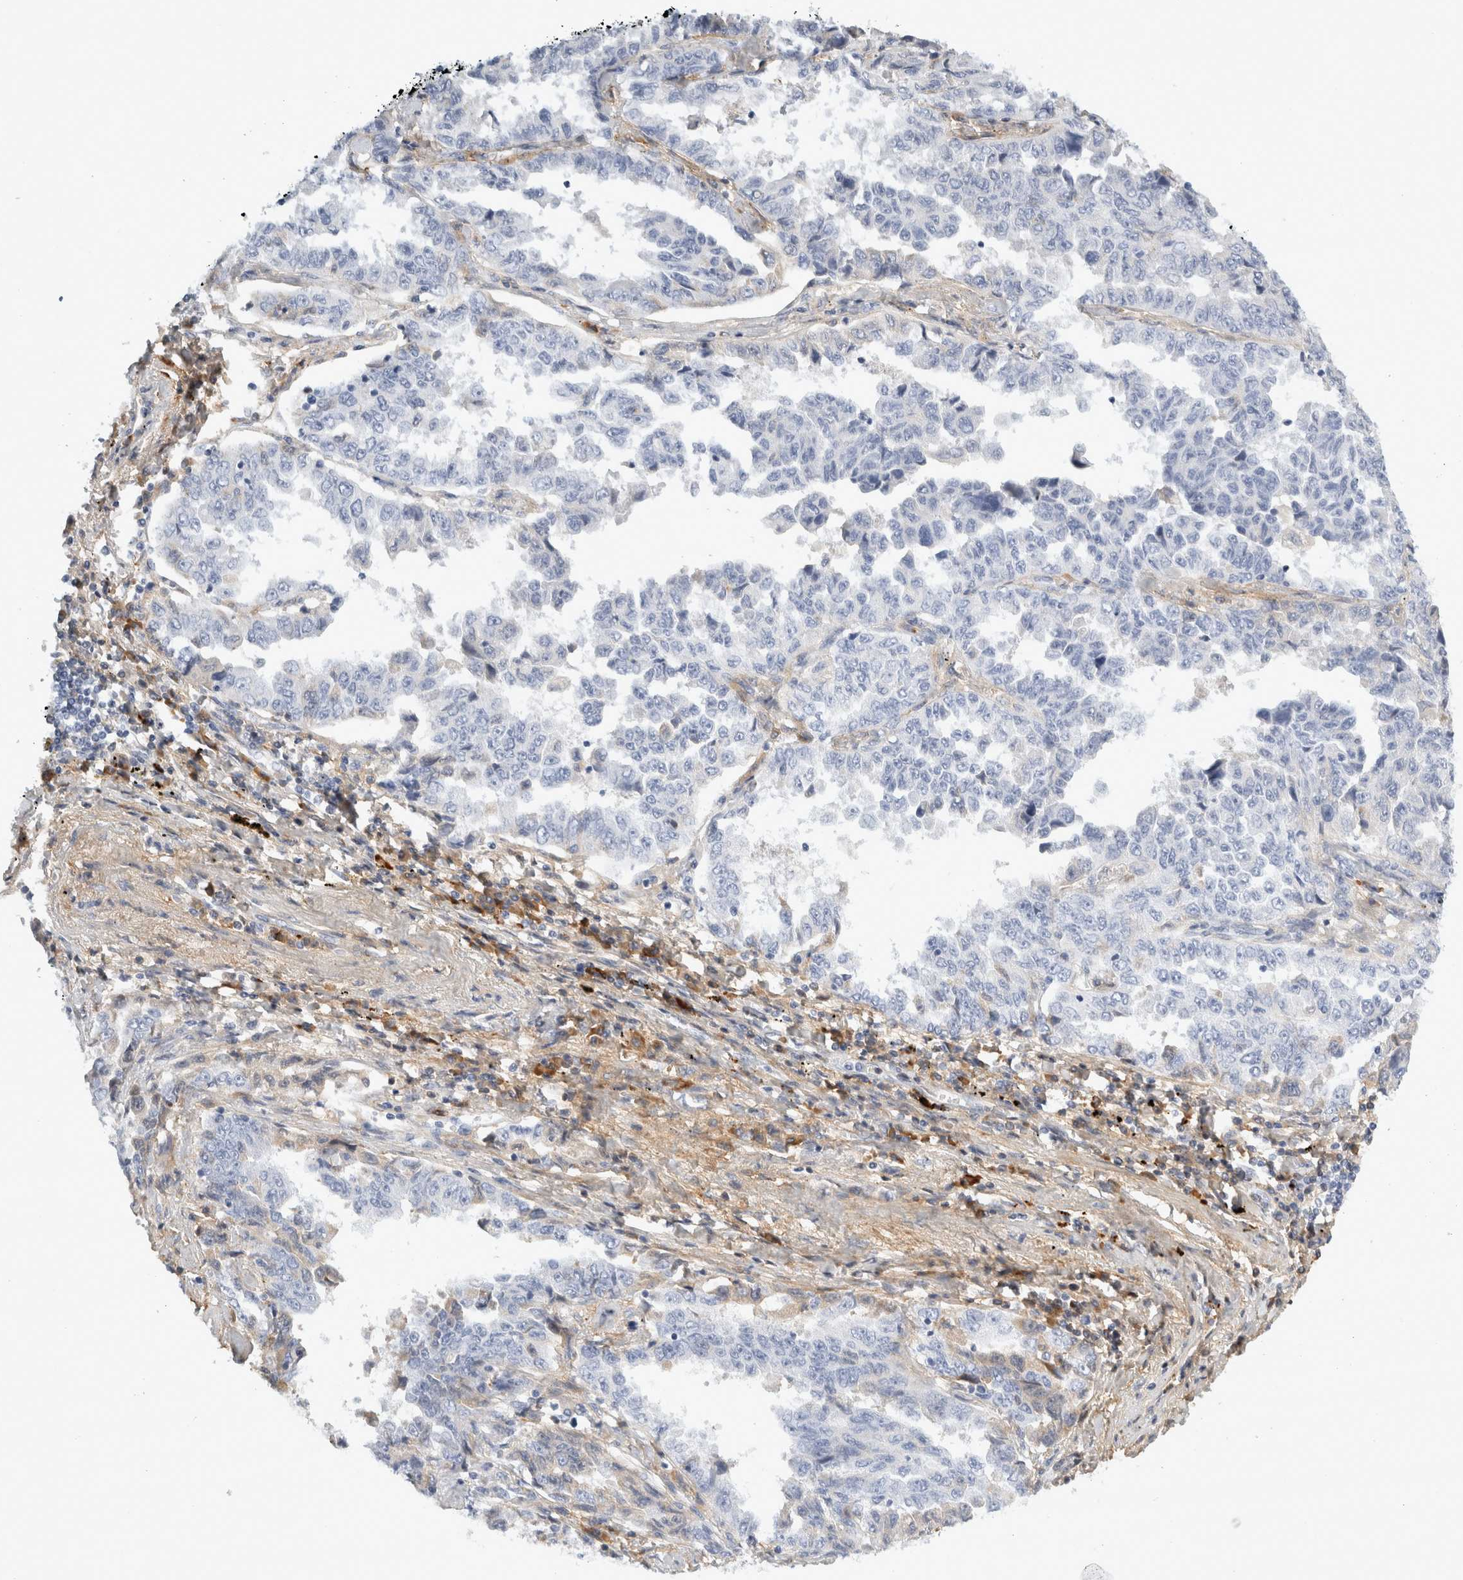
{"staining": {"intensity": "negative", "quantity": "none", "location": "none"}, "tissue": "lung cancer", "cell_type": "Tumor cells", "image_type": "cancer", "snomed": [{"axis": "morphology", "description": "Adenocarcinoma, NOS"}, {"axis": "topography", "description": "Lung"}], "caption": "Immunohistochemistry micrograph of neoplastic tissue: human adenocarcinoma (lung) stained with DAB (3,3'-diaminobenzidine) displays no significant protein expression in tumor cells. (DAB immunohistochemistry visualized using brightfield microscopy, high magnification).", "gene": "FGL2", "patient": {"sex": "female", "age": 51}}